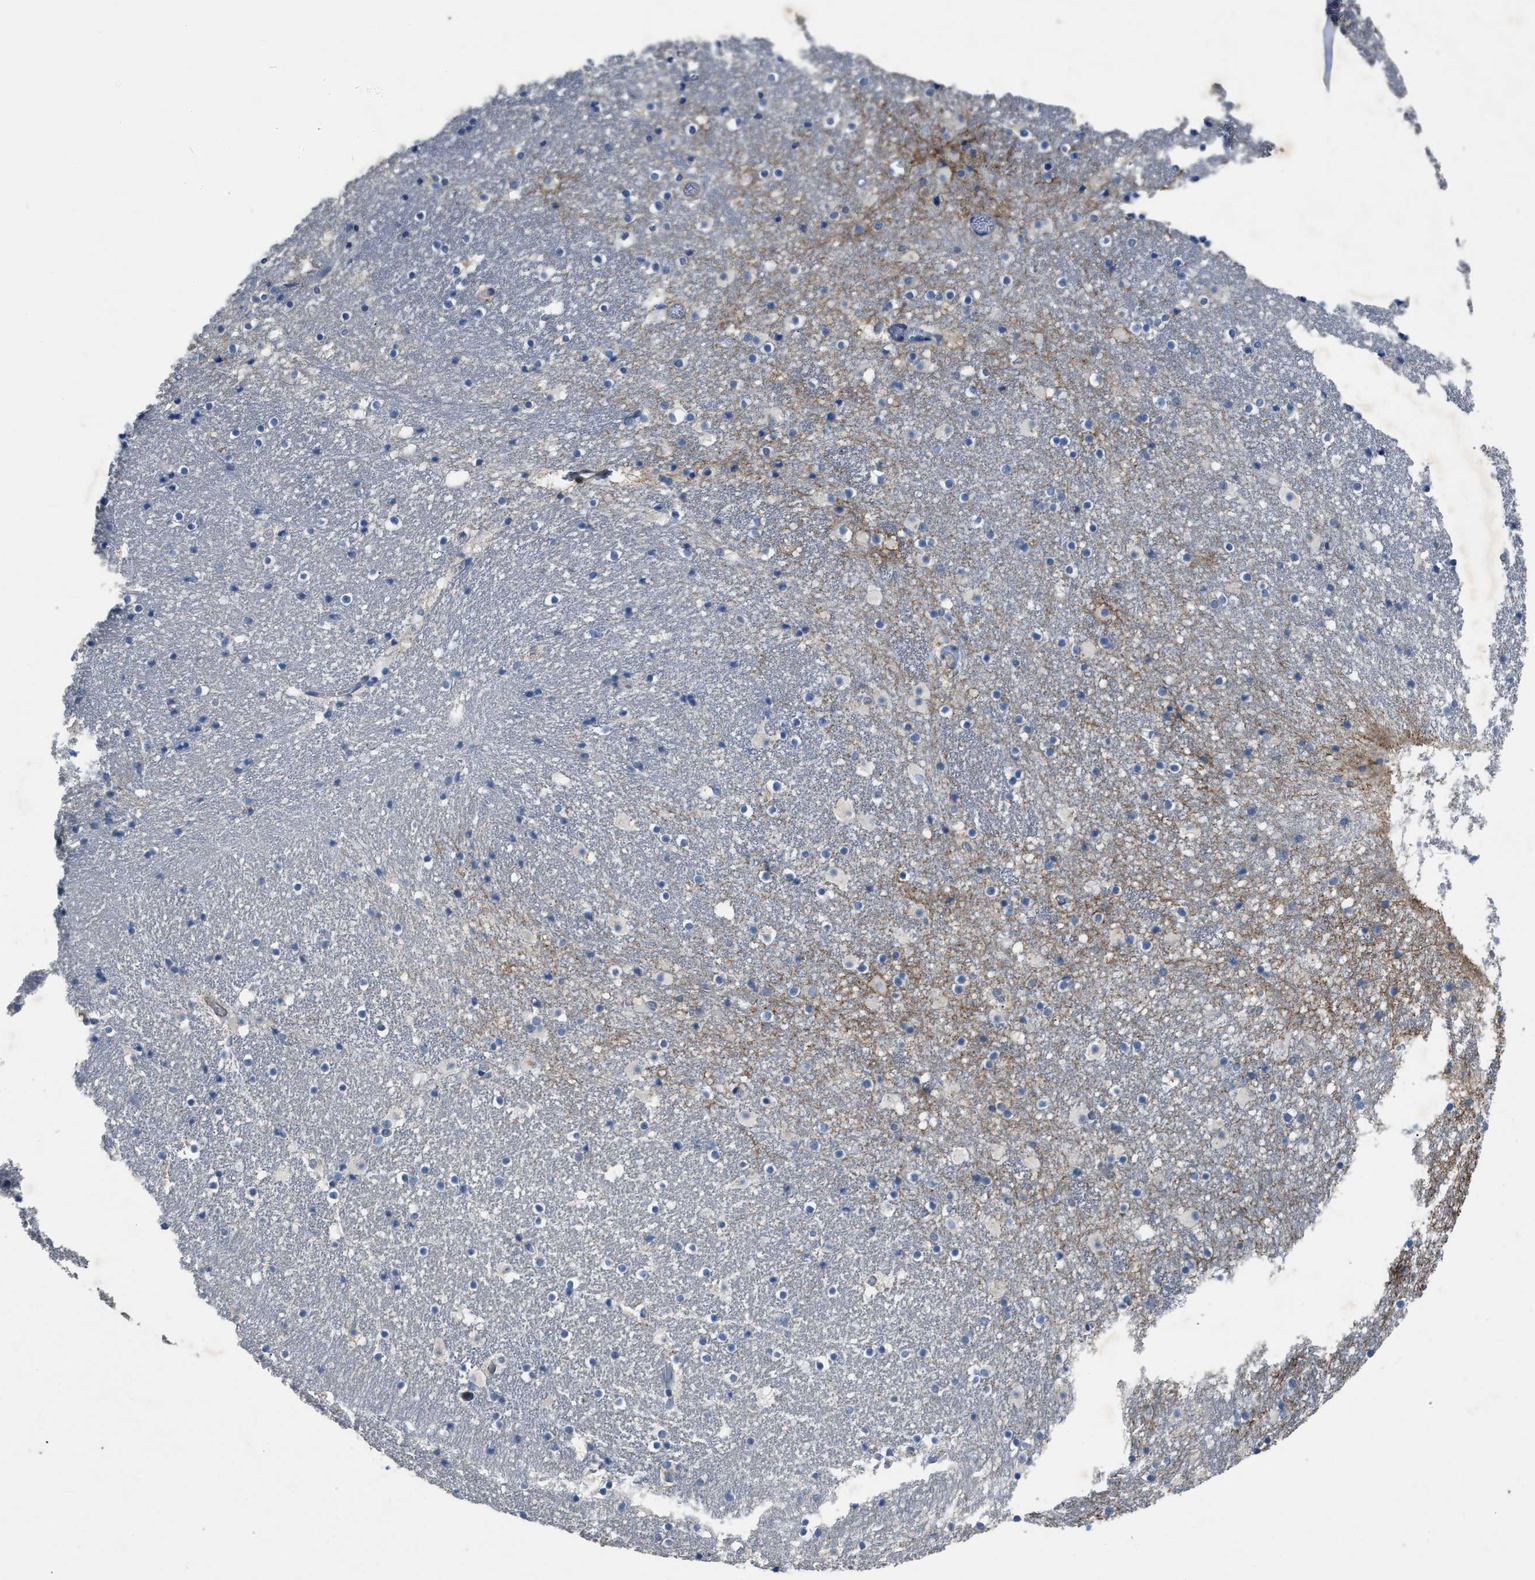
{"staining": {"intensity": "negative", "quantity": "none", "location": "none"}, "tissue": "caudate", "cell_type": "Glial cells", "image_type": "normal", "snomed": [{"axis": "morphology", "description": "Normal tissue, NOS"}, {"axis": "topography", "description": "Lateral ventricle wall"}], "caption": "Immunohistochemistry photomicrograph of benign caudate: caudate stained with DAB (3,3'-diaminobenzidine) reveals no significant protein positivity in glial cells.", "gene": "OR51E1", "patient": {"sex": "male", "age": 45}}